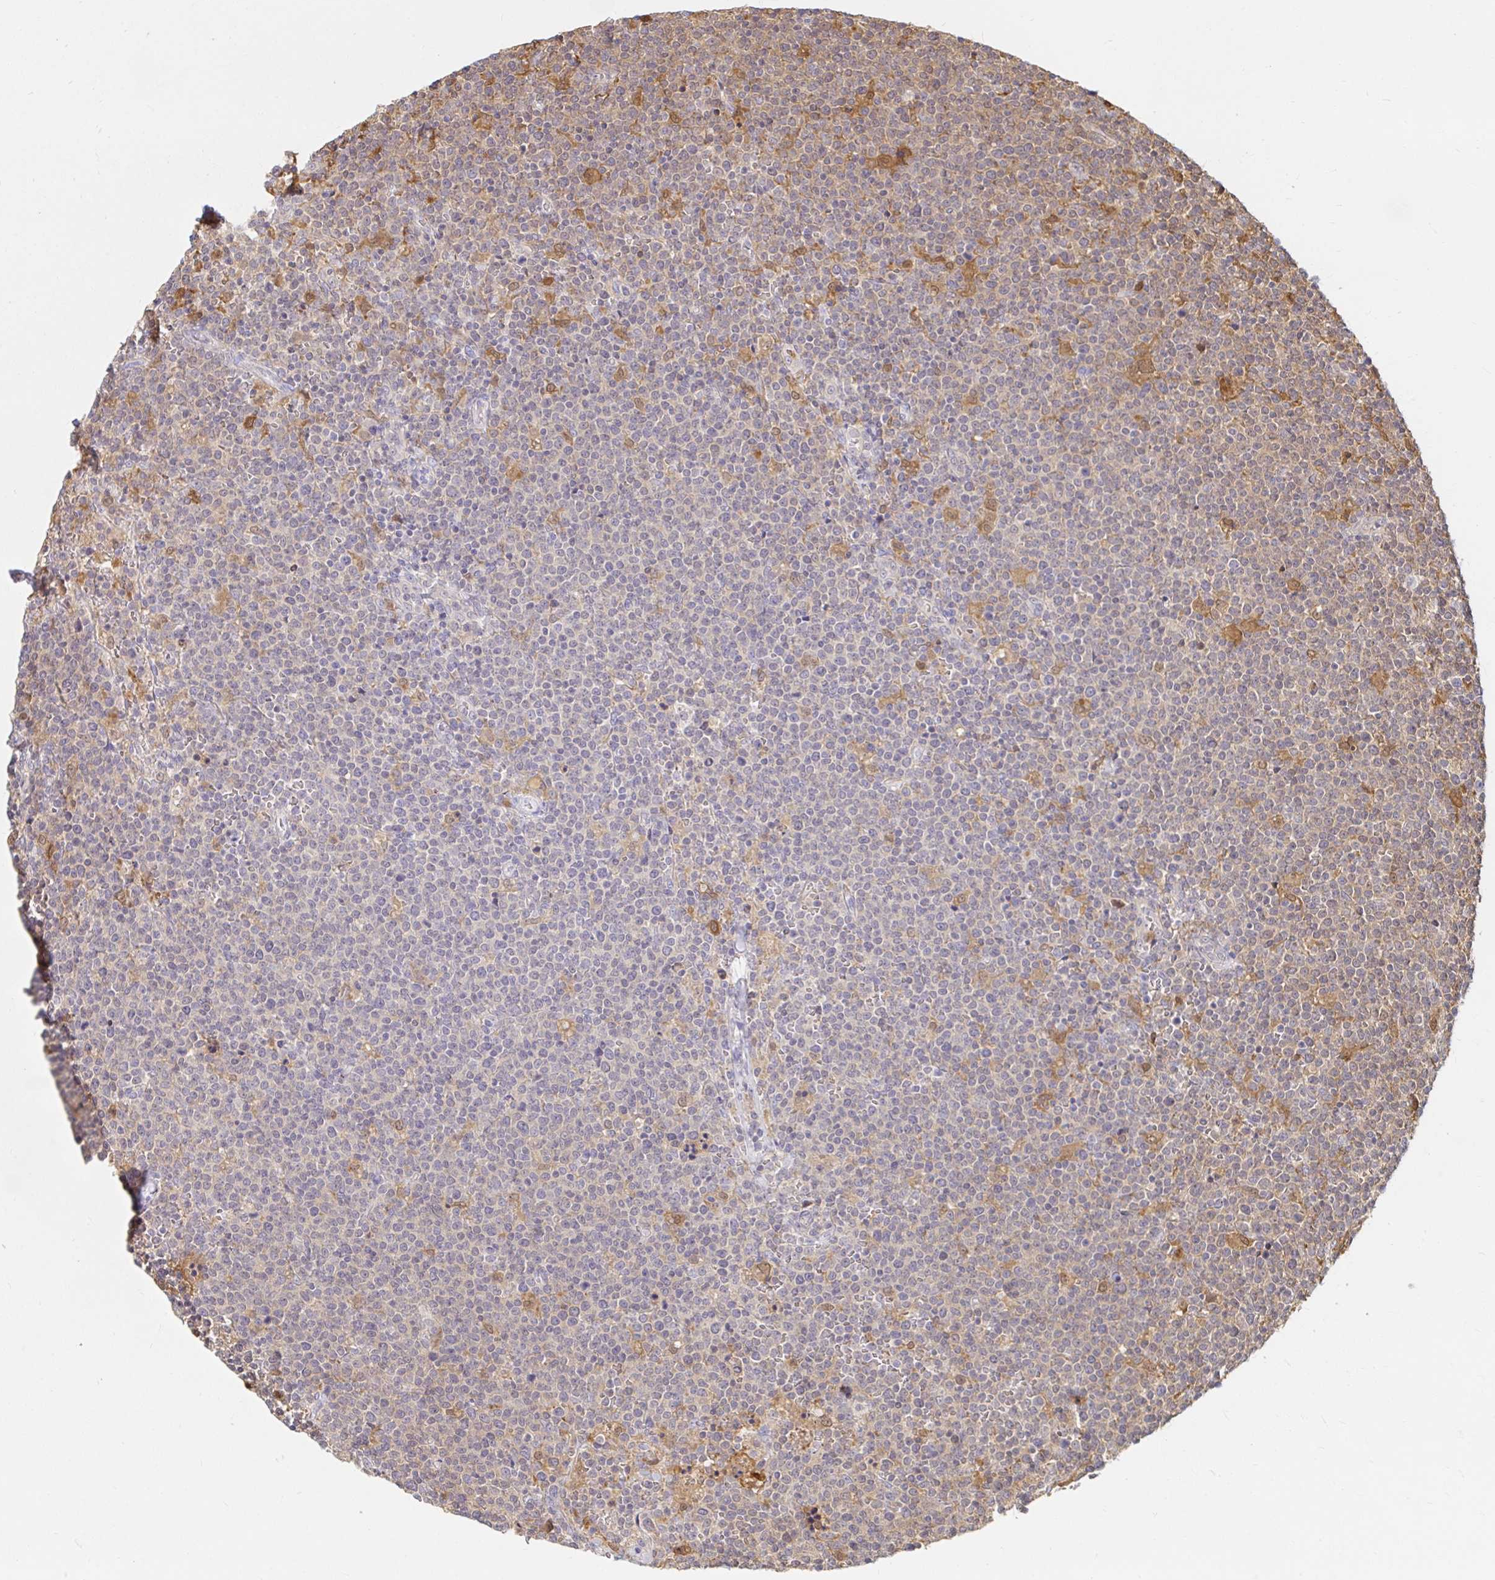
{"staining": {"intensity": "negative", "quantity": "none", "location": "none"}, "tissue": "lymphoma", "cell_type": "Tumor cells", "image_type": "cancer", "snomed": [{"axis": "morphology", "description": "Malignant lymphoma, non-Hodgkin's type, High grade"}, {"axis": "topography", "description": "Lymph node"}], "caption": "IHC image of lymphoma stained for a protein (brown), which reveals no staining in tumor cells.", "gene": "PYCARD", "patient": {"sex": "male", "age": 61}}